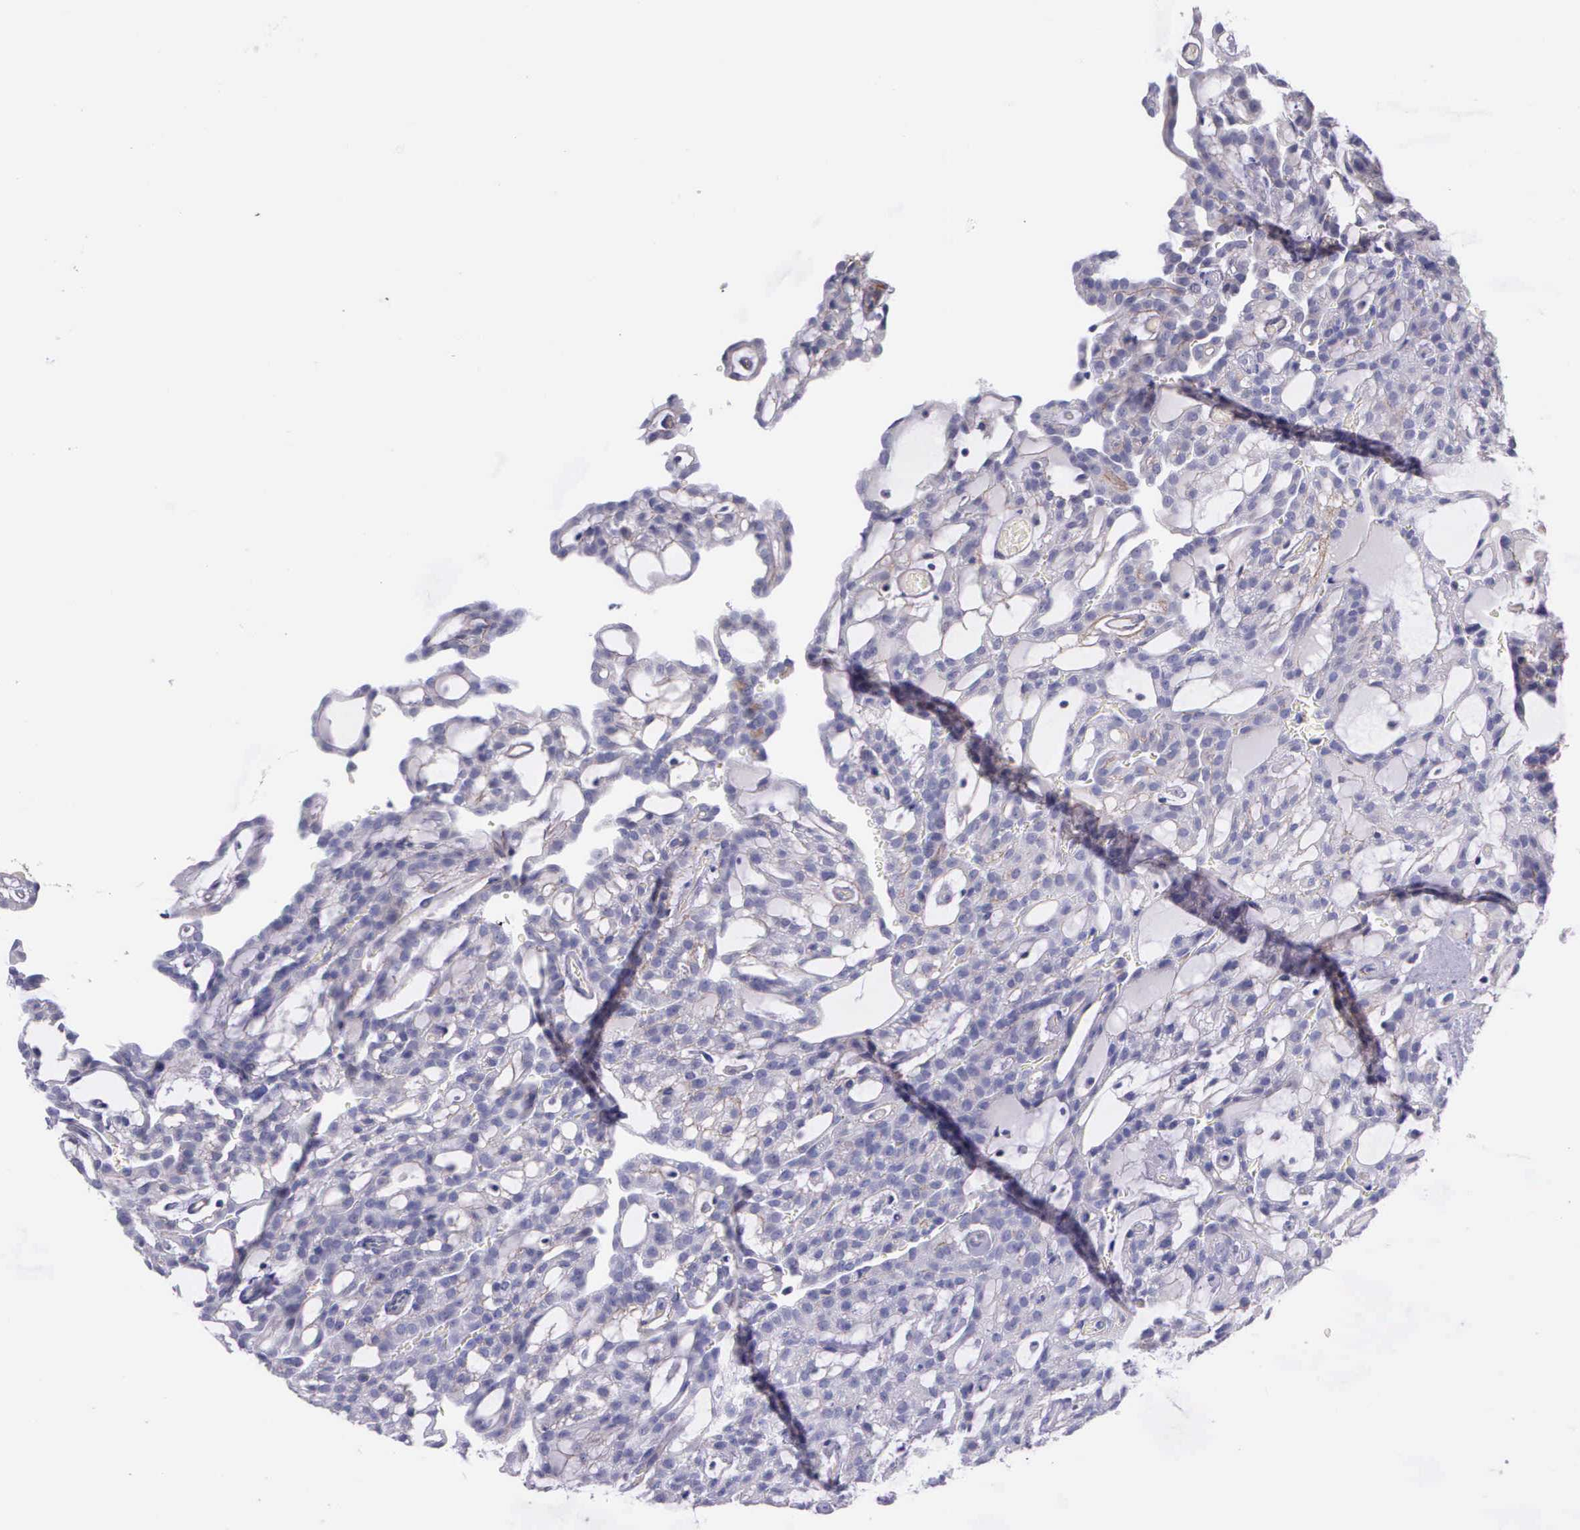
{"staining": {"intensity": "negative", "quantity": "none", "location": "none"}, "tissue": "renal cancer", "cell_type": "Tumor cells", "image_type": "cancer", "snomed": [{"axis": "morphology", "description": "Adenocarcinoma, NOS"}, {"axis": "topography", "description": "Kidney"}], "caption": "Immunohistochemical staining of human adenocarcinoma (renal) reveals no significant positivity in tumor cells. The staining was performed using DAB (3,3'-diaminobenzidine) to visualize the protein expression in brown, while the nuclei were stained in blue with hematoxylin (Magnification: 20x).", "gene": "THSD7A", "patient": {"sex": "male", "age": 63}}